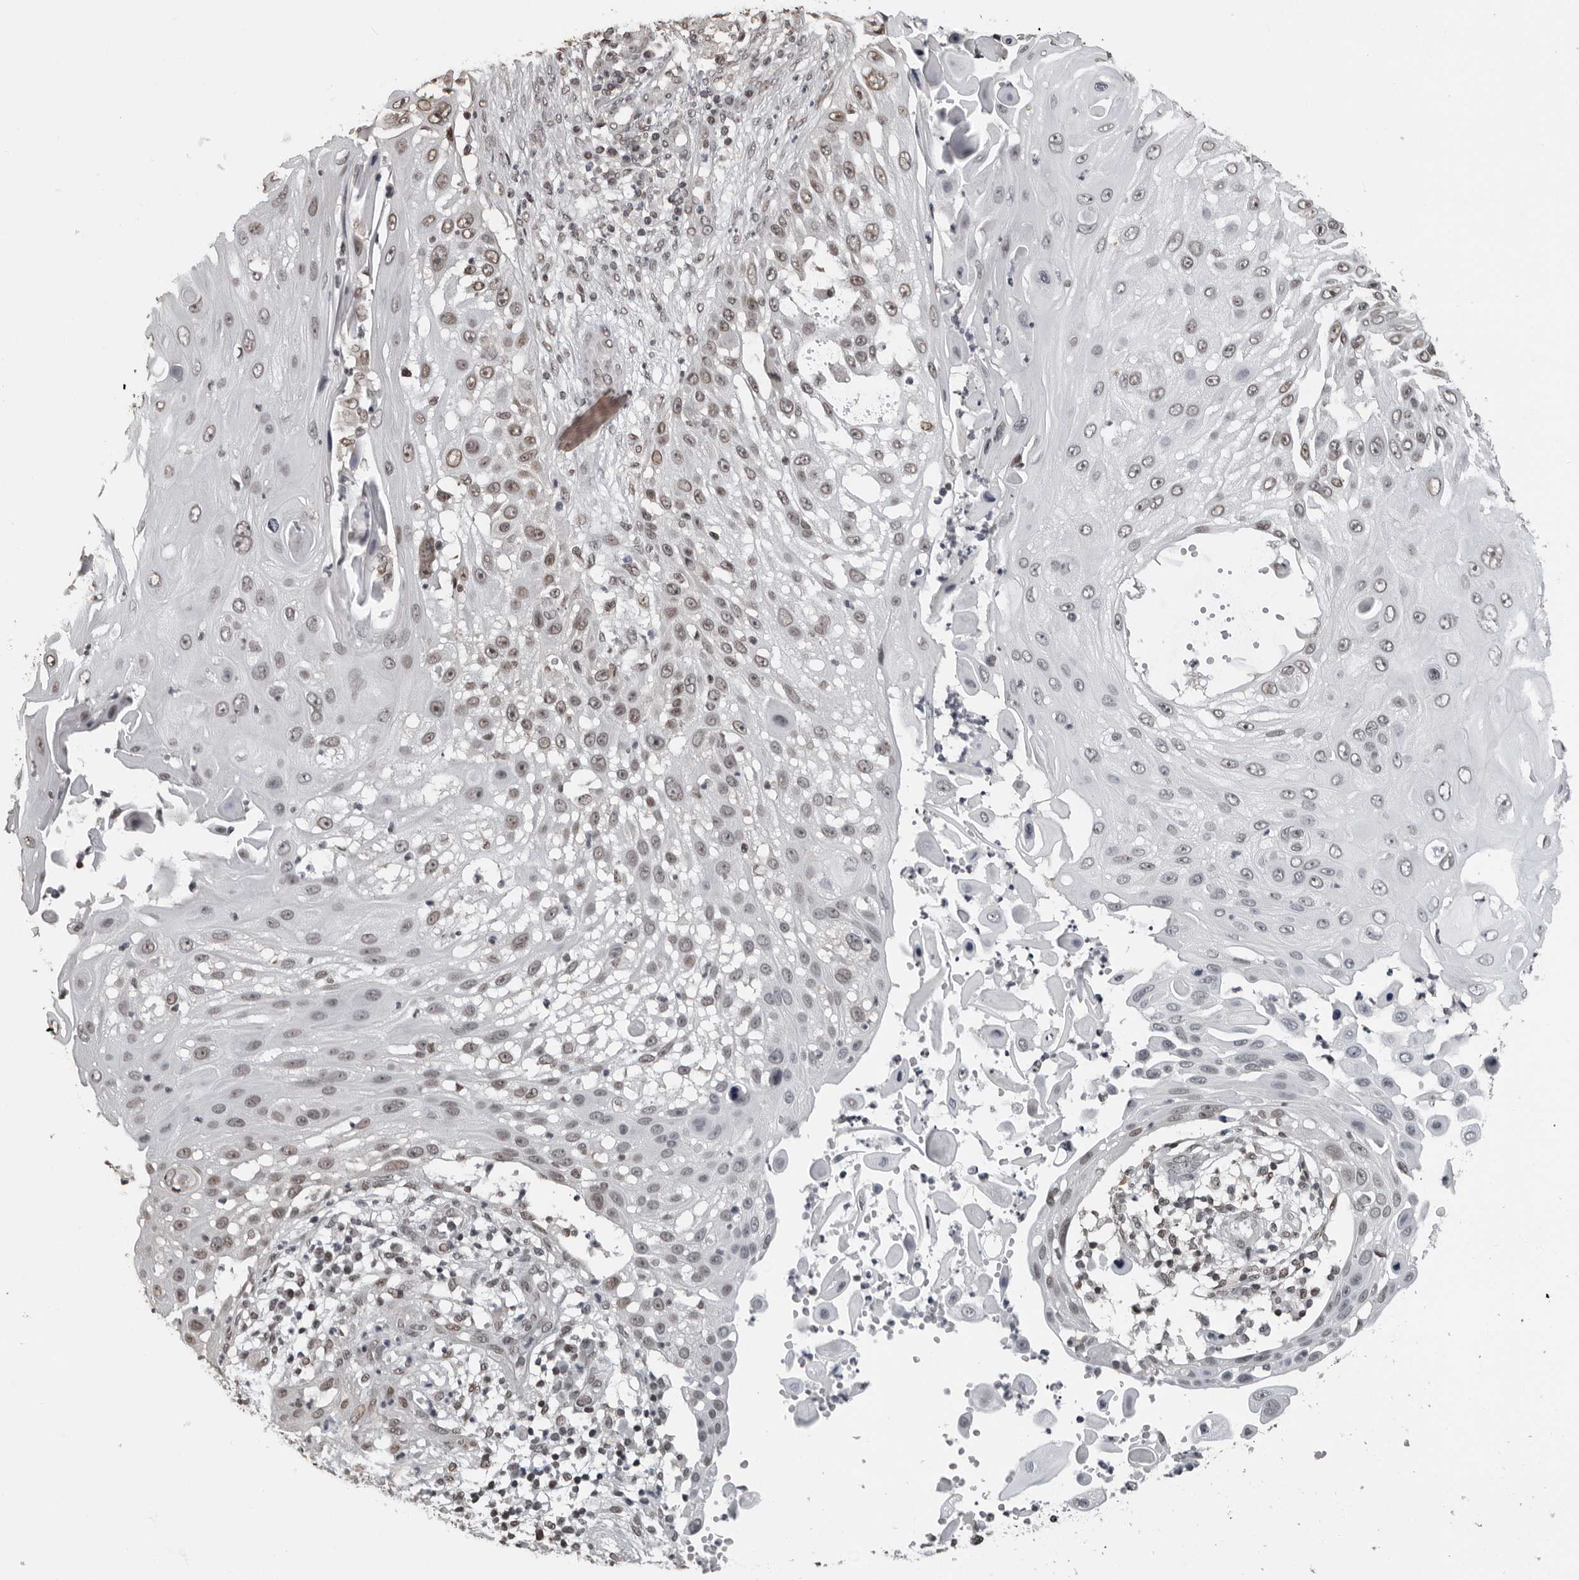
{"staining": {"intensity": "weak", "quantity": "25%-75%", "location": "nuclear"}, "tissue": "skin cancer", "cell_type": "Tumor cells", "image_type": "cancer", "snomed": [{"axis": "morphology", "description": "Squamous cell carcinoma, NOS"}, {"axis": "topography", "description": "Skin"}], "caption": "A high-resolution photomicrograph shows IHC staining of skin squamous cell carcinoma, which shows weak nuclear positivity in about 25%-75% of tumor cells.", "gene": "ORC1", "patient": {"sex": "female", "age": 44}}